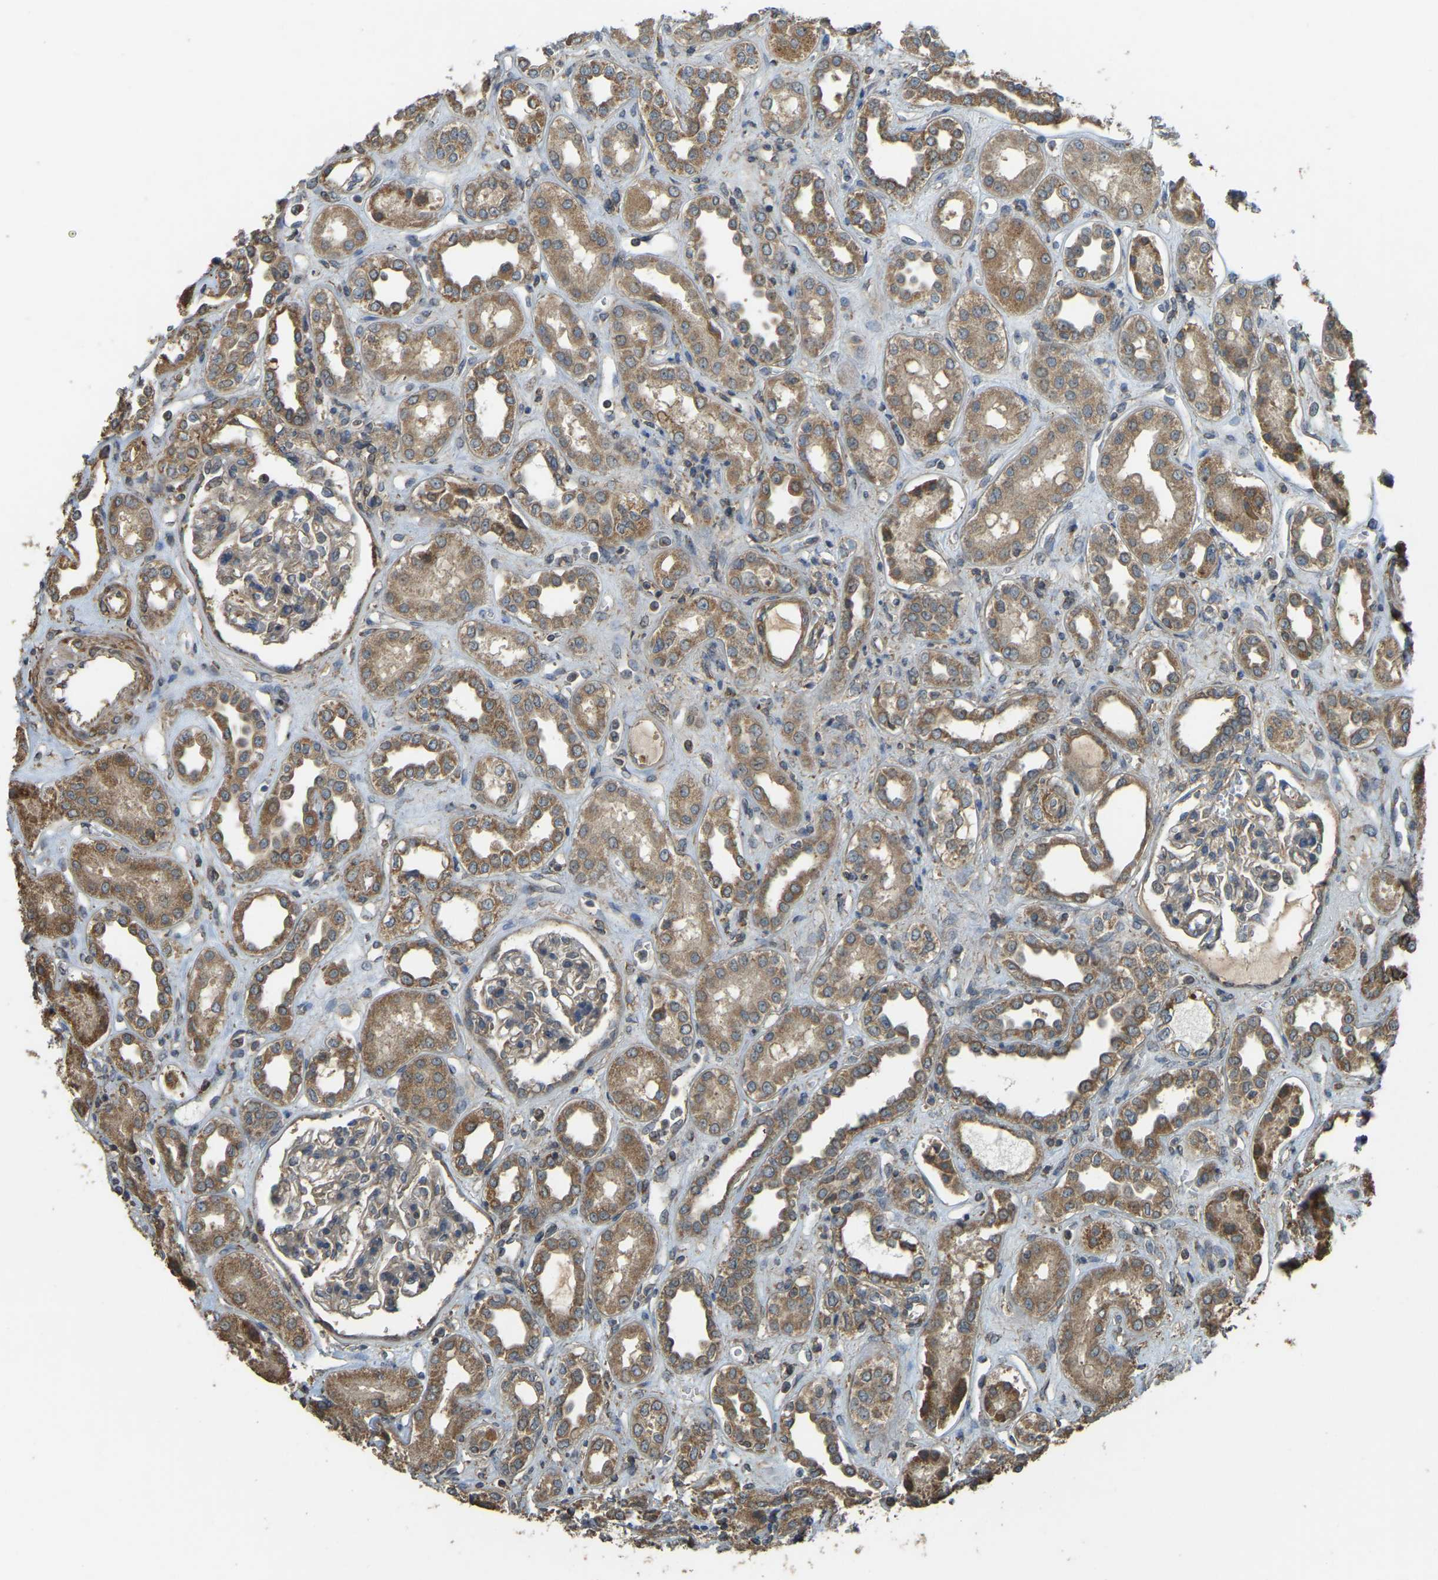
{"staining": {"intensity": "moderate", "quantity": "25%-75%", "location": "cytoplasmic/membranous"}, "tissue": "kidney", "cell_type": "Cells in glomeruli", "image_type": "normal", "snomed": [{"axis": "morphology", "description": "Normal tissue, NOS"}, {"axis": "topography", "description": "Kidney"}], "caption": "This micrograph exhibits immunohistochemistry staining of benign human kidney, with medium moderate cytoplasmic/membranous positivity in approximately 25%-75% of cells in glomeruli.", "gene": "GNG2", "patient": {"sex": "male", "age": 59}}